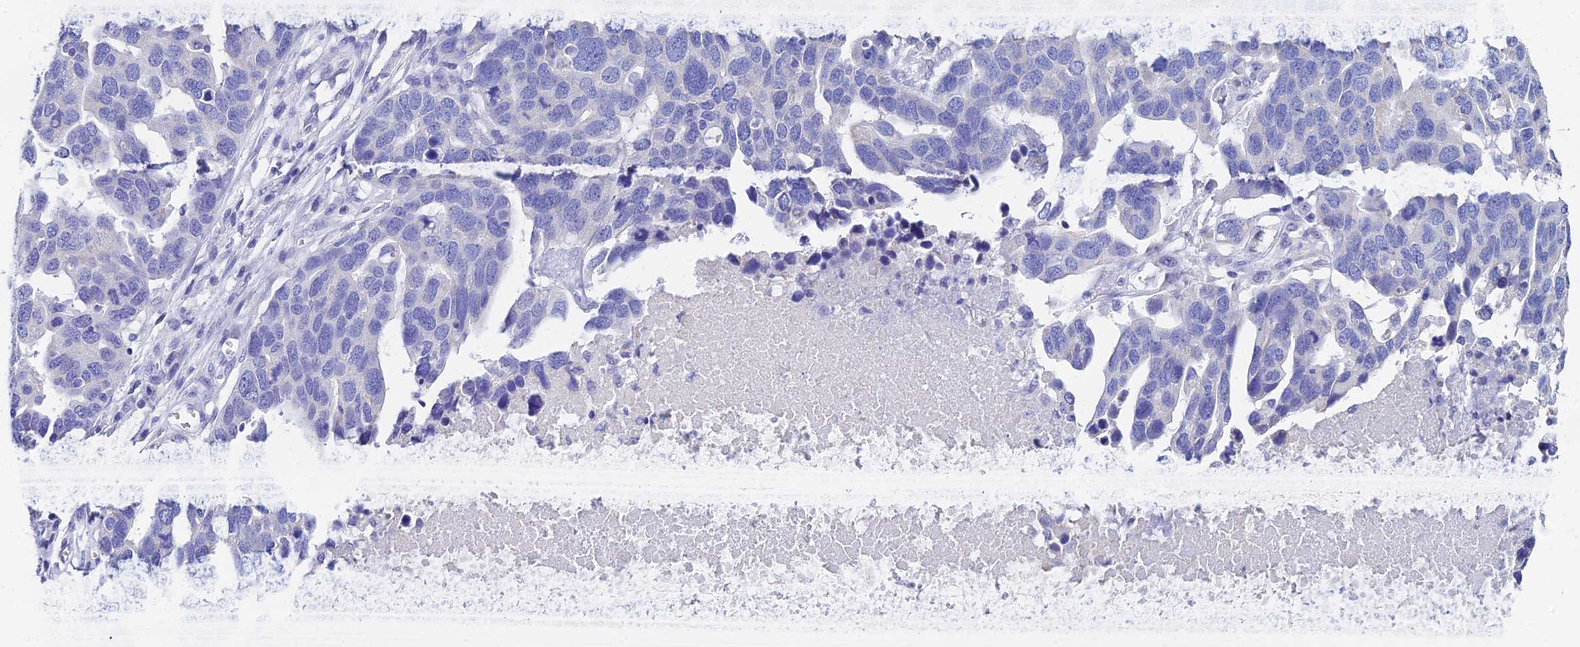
{"staining": {"intensity": "negative", "quantity": "none", "location": "none"}, "tissue": "ovarian cancer", "cell_type": "Tumor cells", "image_type": "cancer", "snomed": [{"axis": "morphology", "description": "Cystadenocarcinoma, serous, NOS"}, {"axis": "topography", "description": "Ovary"}], "caption": "Tumor cells show no significant protein positivity in ovarian cancer.", "gene": "OCM", "patient": {"sex": "female", "age": 54}}